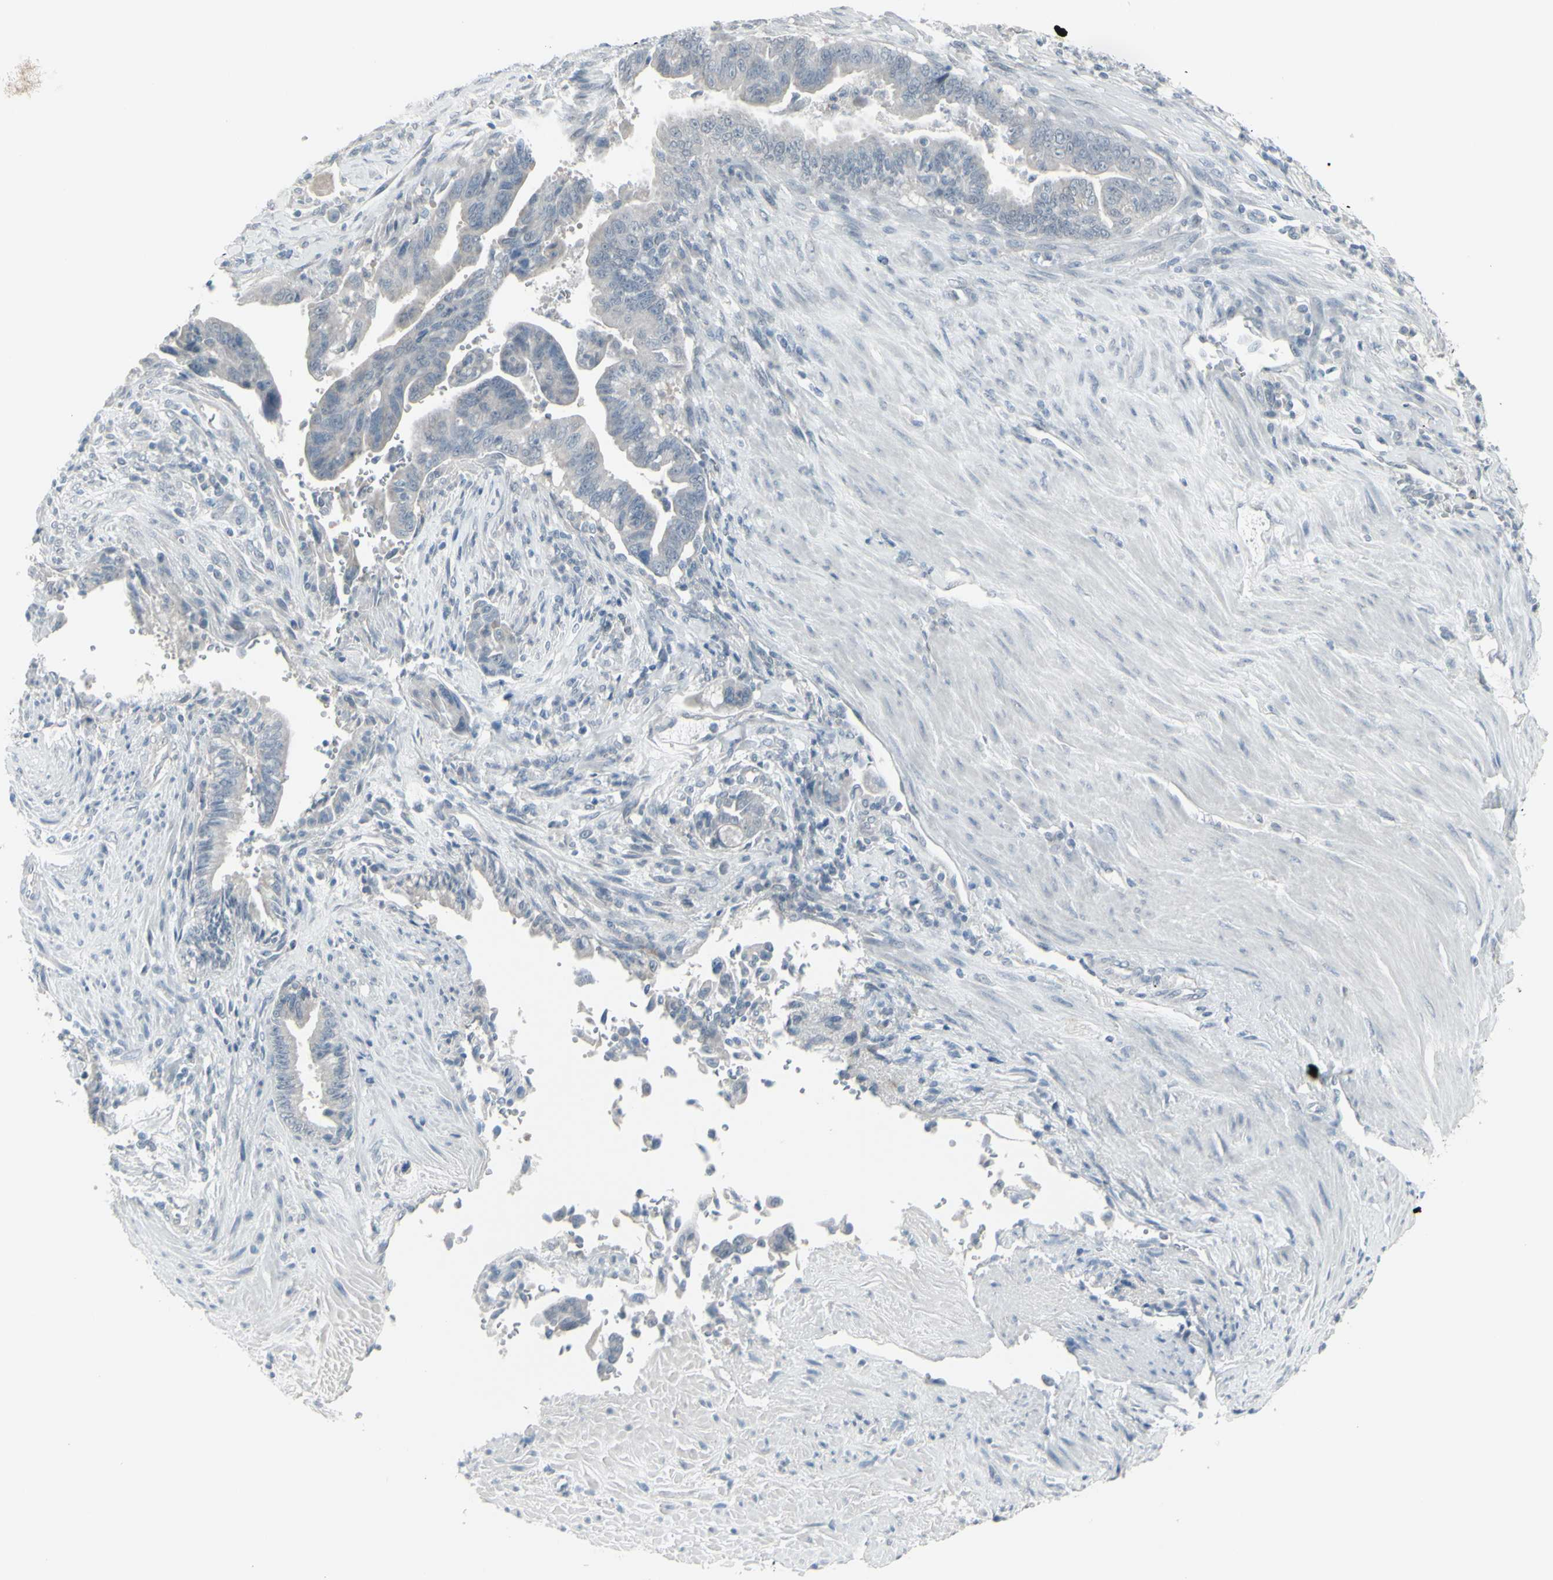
{"staining": {"intensity": "negative", "quantity": "none", "location": "none"}, "tissue": "pancreatic cancer", "cell_type": "Tumor cells", "image_type": "cancer", "snomed": [{"axis": "morphology", "description": "Adenocarcinoma, NOS"}, {"axis": "topography", "description": "Pancreas"}], "caption": "Tumor cells show no significant protein positivity in adenocarcinoma (pancreatic).", "gene": "RAB3A", "patient": {"sex": "male", "age": 70}}